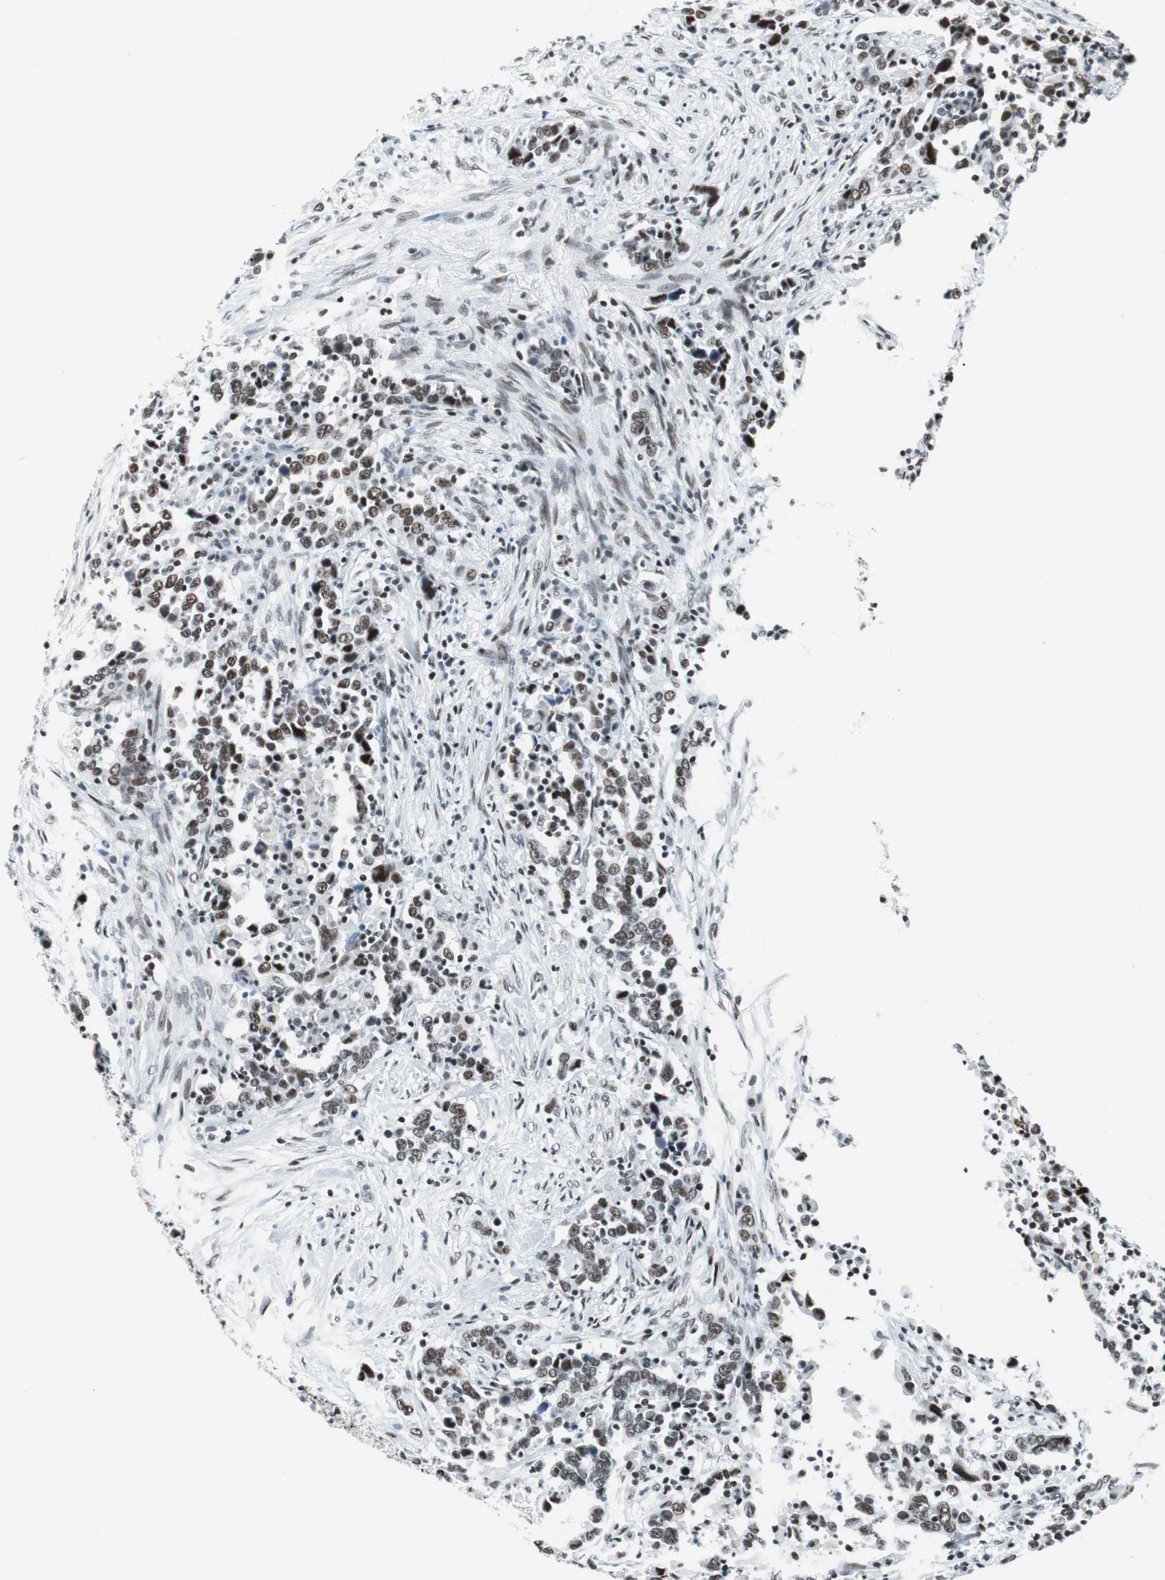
{"staining": {"intensity": "moderate", "quantity": "25%-75%", "location": "nuclear"}, "tissue": "urothelial cancer", "cell_type": "Tumor cells", "image_type": "cancer", "snomed": [{"axis": "morphology", "description": "Urothelial carcinoma, High grade"}, {"axis": "topography", "description": "Urinary bladder"}], "caption": "Human urothelial cancer stained with a brown dye displays moderate nuclear positive positivity in about 25%-75% of tumor cells.", "gene": "HDAC3", "patient": {"sex": "male", "age": 61}}